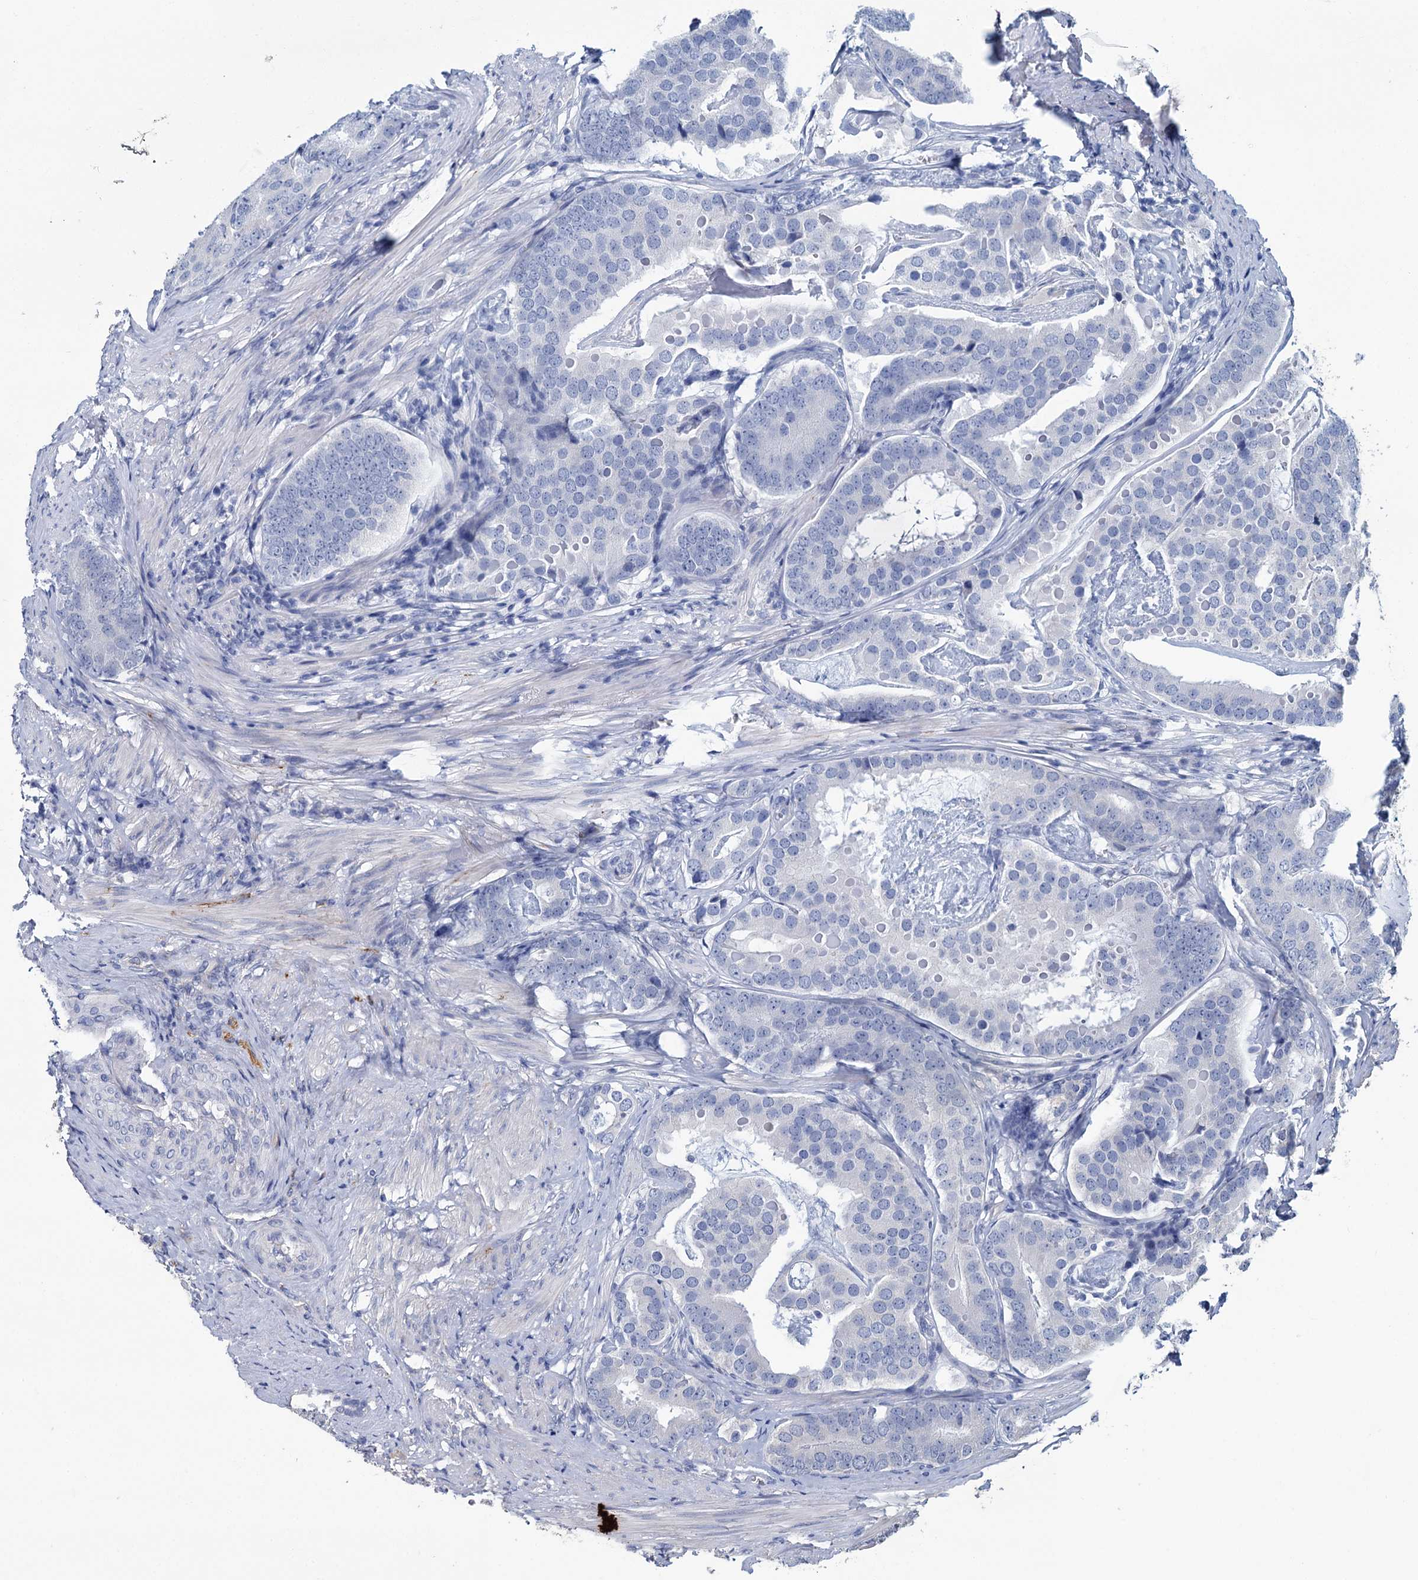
{"staining": {"intensity": "negative", "quantity": "none", "location": "none"}, "tissue": "prostate cancer", "cell_type": "Tumor cells", "image_type": "cancer", "snomed": [{"axis": "morphology", "description": "Adenocarcinoma, Low grade"}, {"axis": "topography", "description": "Prostate"}], "caption": "Low-grade adenocarcinoma (prostate) was stained to show a protein in brown. There is no significant expression in tumor cells.", "gene": "SNCB", "patient": {"sex": "male", "age": 71}}